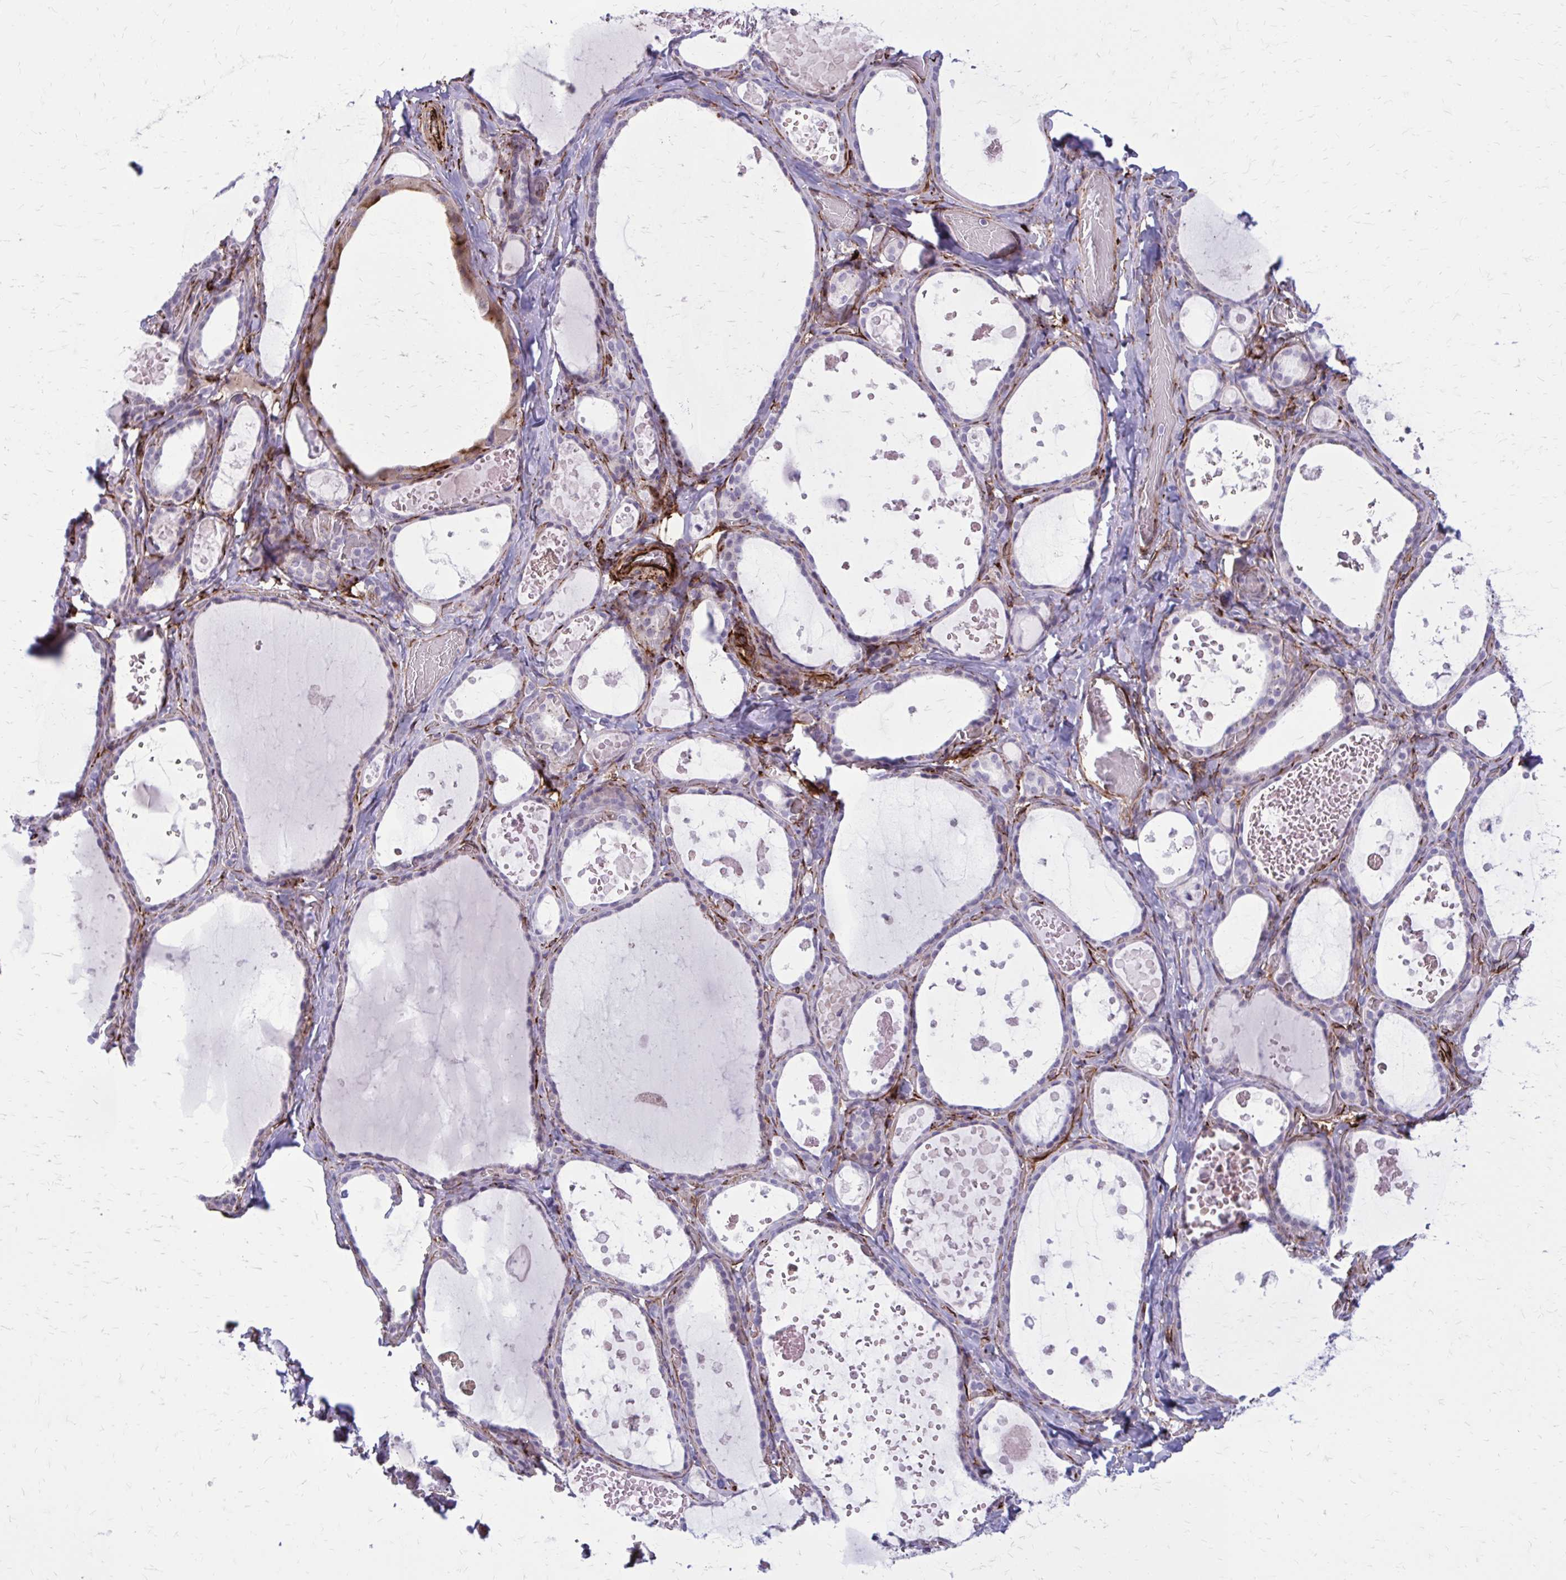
{"staining": {"intensity": "moderate", "quantity": "<25%", "location": "cytoplasmic/membranous"}, "tissue": "thyroid gland", "cell_type": "Glandular cells", "image_type": "normal", "snomed": [{"axis": "morphology", "description": "Normal tissue, NOS"}, {"axis": "topography", "description": "Thyroid gland"}], "caption": "The micrograph reveals a brown stain indicating the presence of a protein in the cytoplasmic/membranous of glandular cells in thyroid gland.", "gene": "BEND5", "patient": {"sex": "female", "age": 56}}